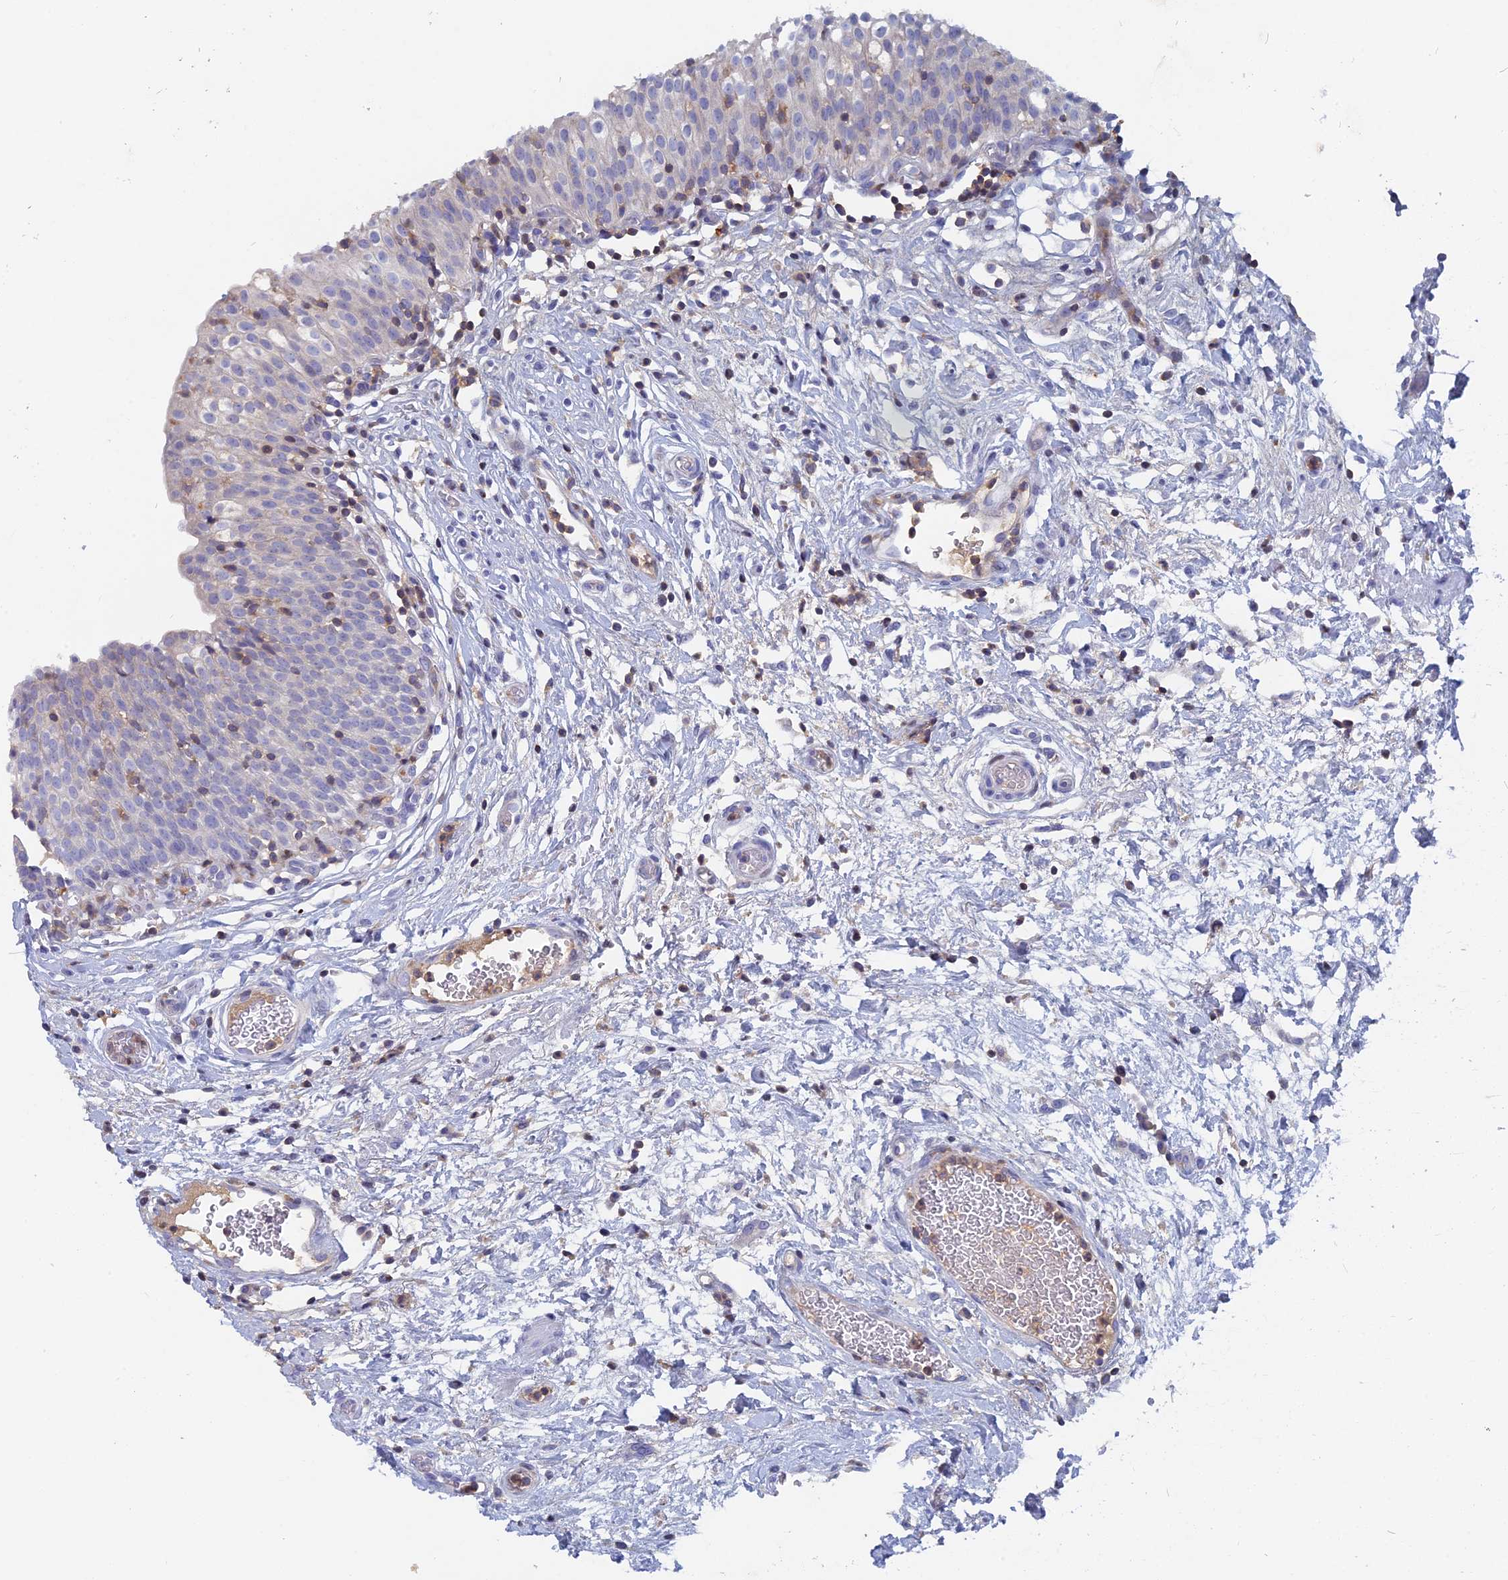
{"staining": {"intensity": "negative", "quantity": "none", "location": "none"}, "tissue": "urinary bladder", "cell_type": "Urothelial cells", "image_type": "normal", "snomed": [{"axis": "morphology", "description": "Normal tissue, NOS"}, {"axis": "topography", "description": "Urinary bladder"}], "caption": "Histopathology image shows no significant protein staining in urothelial cells of unremarkable urinary bladder.", "gene": "ACP7", "patient": {"sex": "male", "age": 55}}